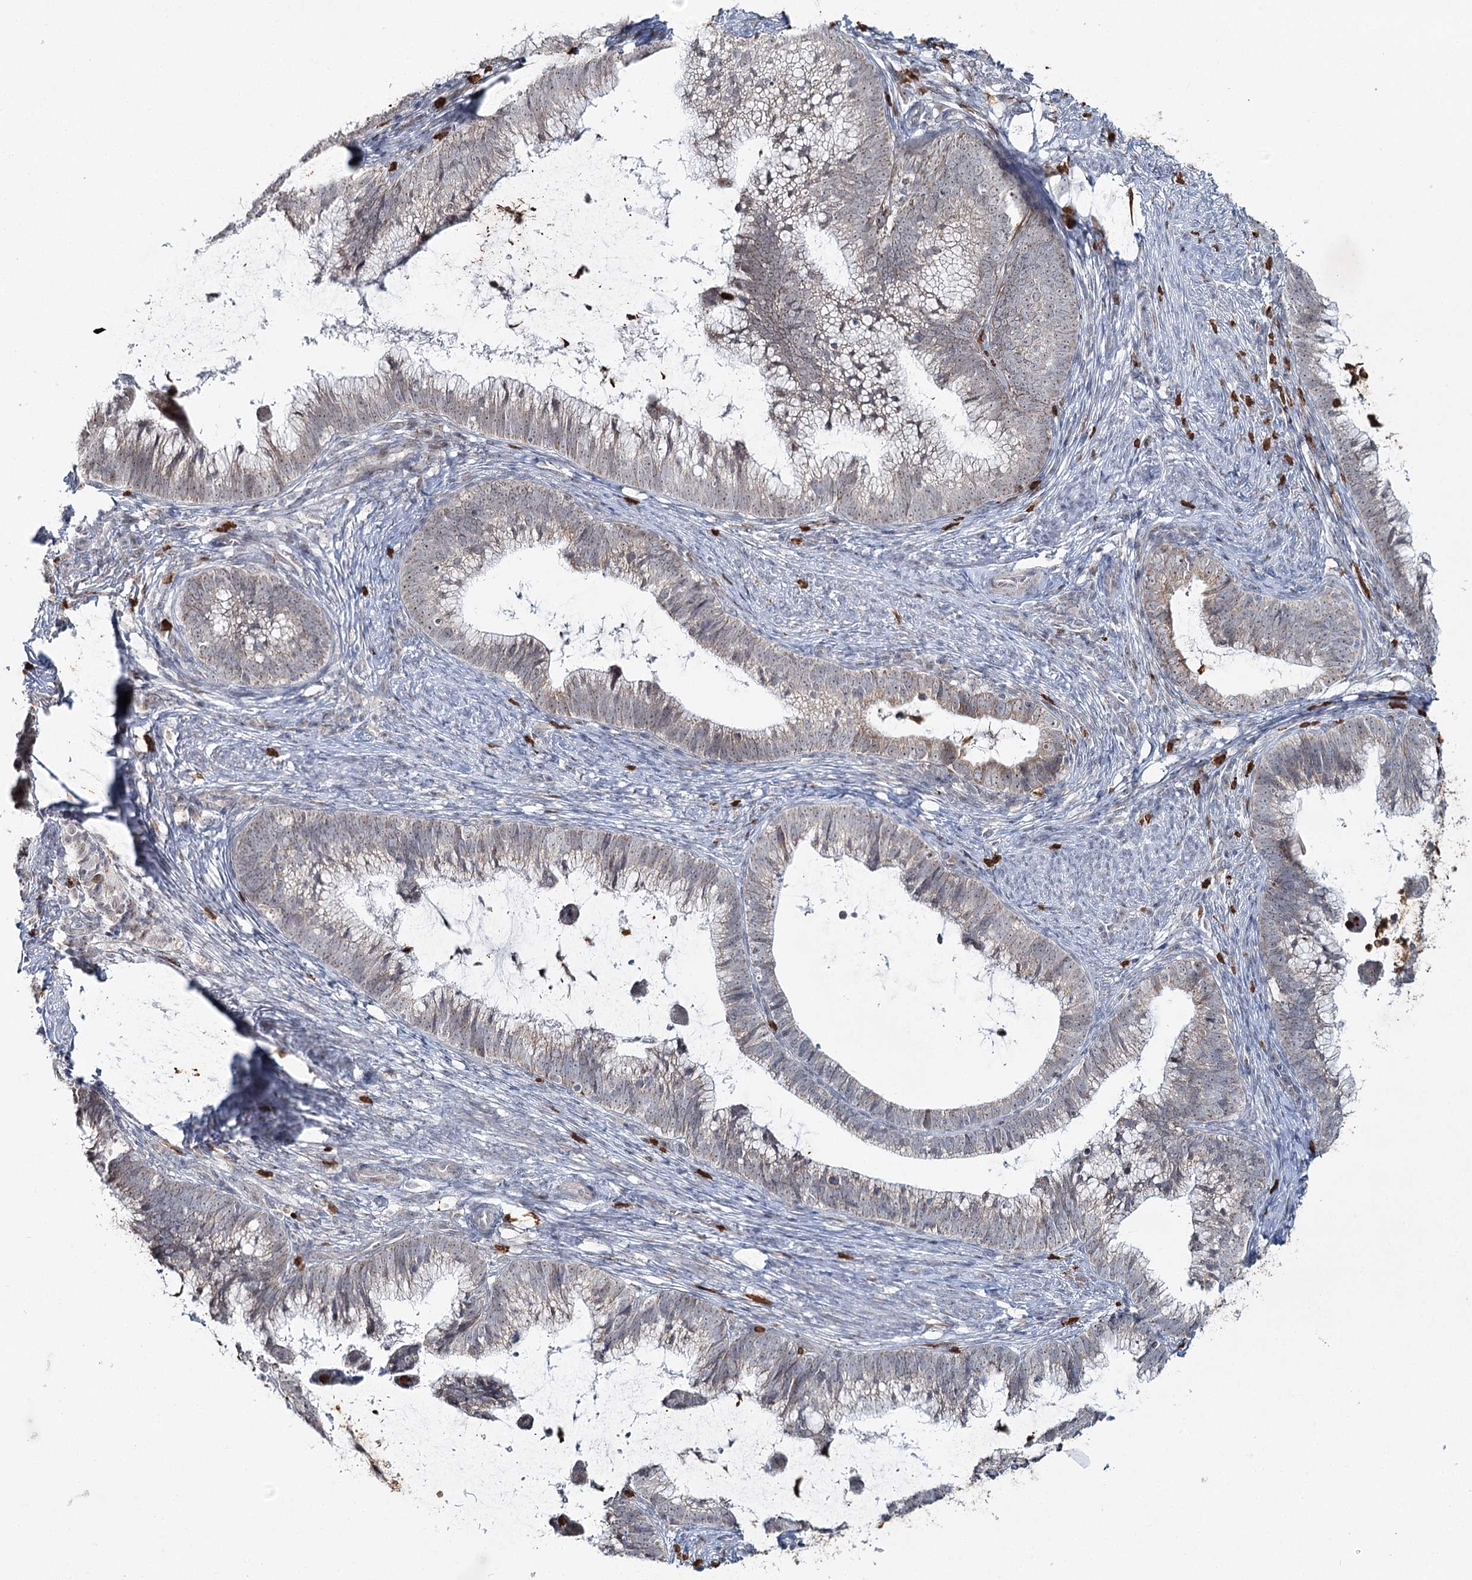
{"staining": {"intensity": "weak", "quantity": "<25%", "location": "cytoplasmic/membranous"}, "tissue": "cervical cancer", "cell_type": "Tumor cells", "image_type": "cancer", "snomed": [{"axis": "morphology", "description": "Adenocarcinoma, NOS"}, {"axis": "topography", "description": "Cervix"}], "caption": "This is a micrograph of IHC staining of cervical adenocarcinoma, which shows no expression in tumor cells. The staining was performed using DAB (3,3'-diaminobenzidine) to visualize the protein expression in brown, while the nuclei were stained in blue with hematoxylin (Magnification: 20x).", "gene": "ATAD1", "patient": {"sex": "female", "age": 36}}